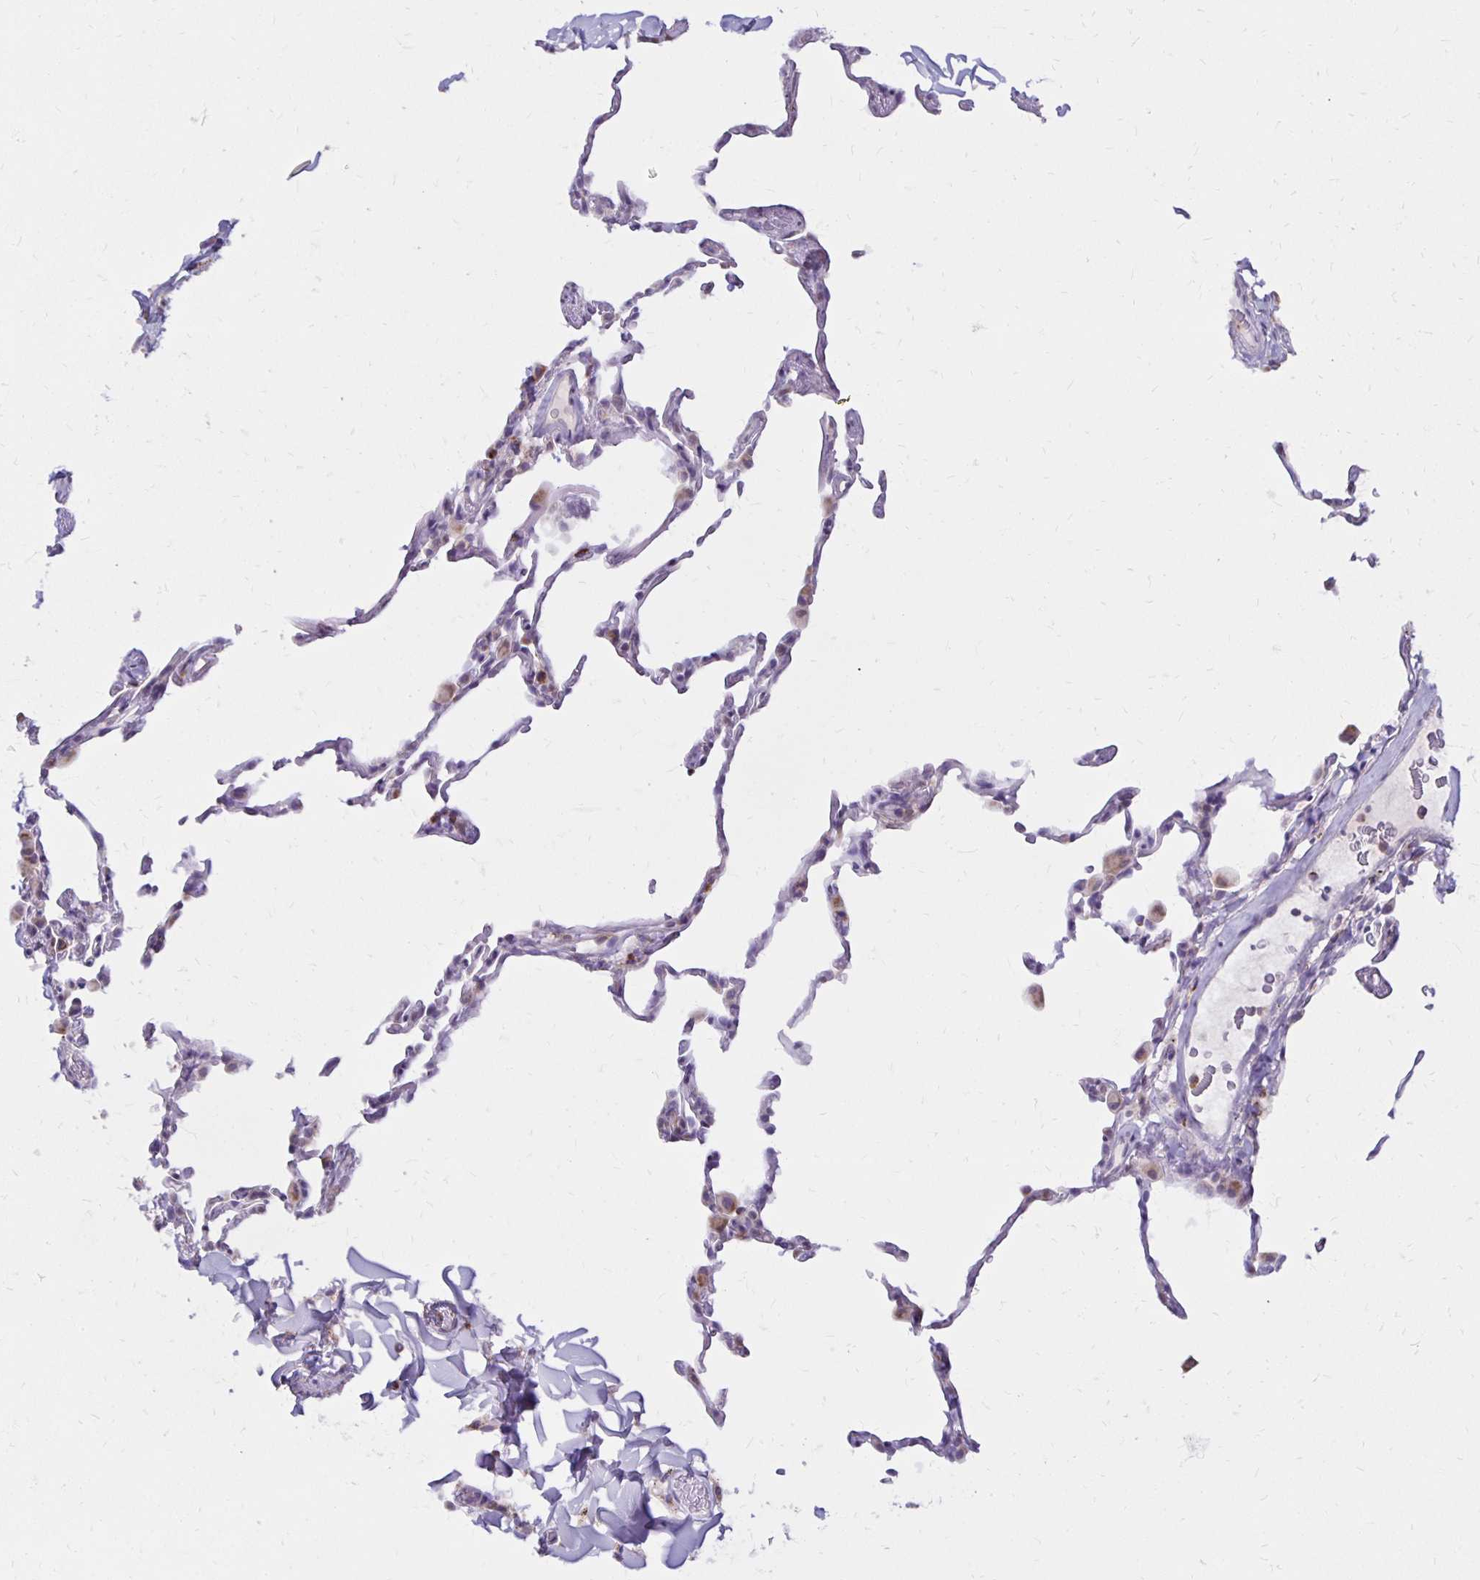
{"staining": {"intensity": "moderate", "quantity": "<25%", "location": "cytoplasmic/membranous"}, "tissue": "lung", "cell_type": "Alveolar cells", "image_type": "normal", "snomed": [{"axis": "morphology", "description": "Normal tissue, NOS"}, {"axis": "topography", "description": "Lung"}], "caption": "Lung stained for a protein exhibits moderate cytoplasmic/membranous positivity in alveolar cells. The staining was performed using DAB (3,3'-diaminobenzidine), with brown indicating positive protein expression. Nuclei are stained blue with hematoxylin.", "gene": "IER3", "patient": {"sex": "female", "age": 57}}